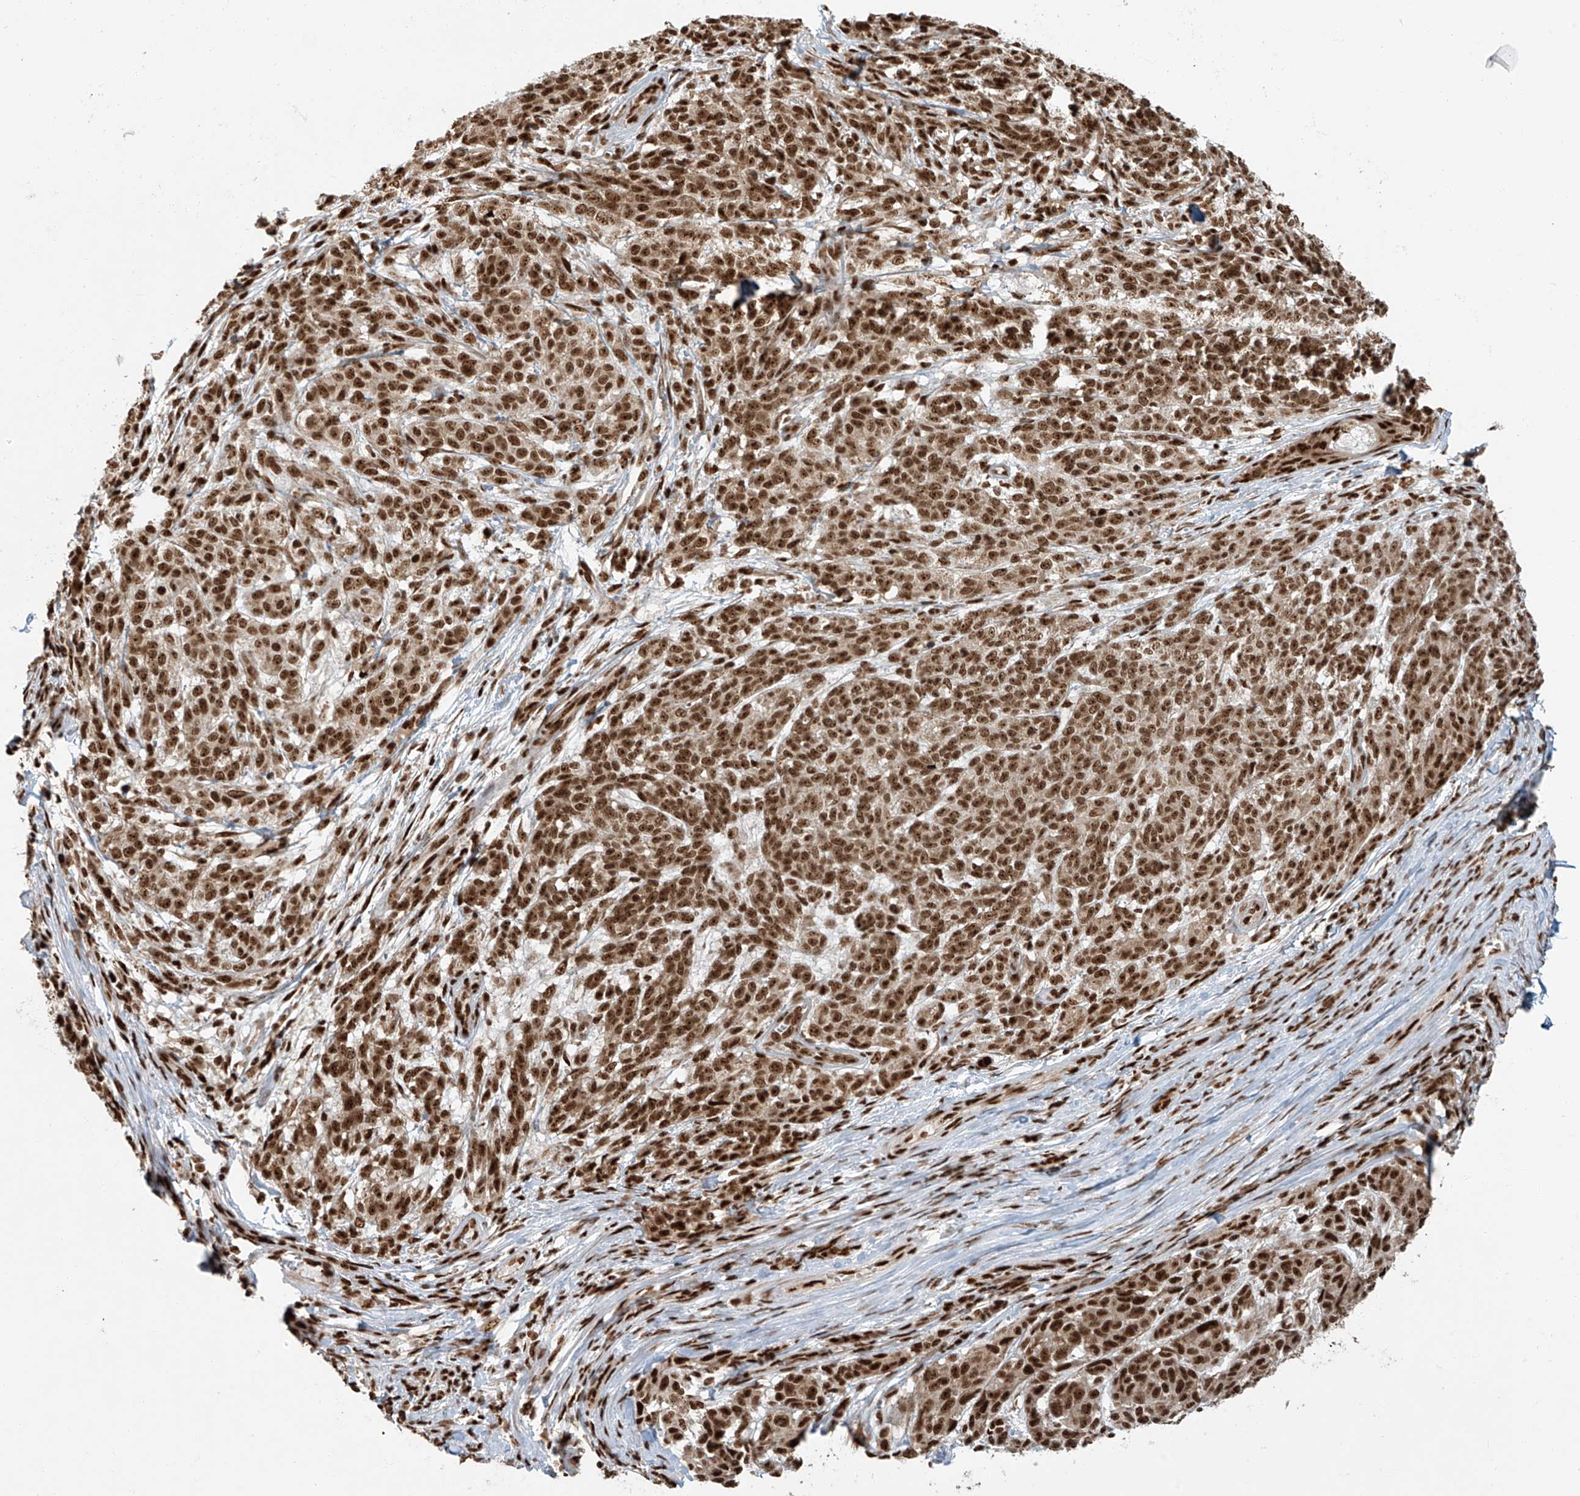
{"staining": {"intensity": "strong", "quantity": ">75%", "location": "nuclear"}, "tissue": "melanoma", "cell_type": "Tumor cells", "image_type": "cancer", "snomed": [{"axis": "morphology", "description": "Malignant melanoma, NOS"}, {"axis": "topography", "description": "Skin"}], "caption": "Melanoma stained for a protein displays strong nuclear positivity in tumor cells.", "gene": "FAM193B", "patient": {"sex": "male", "age": 49}}